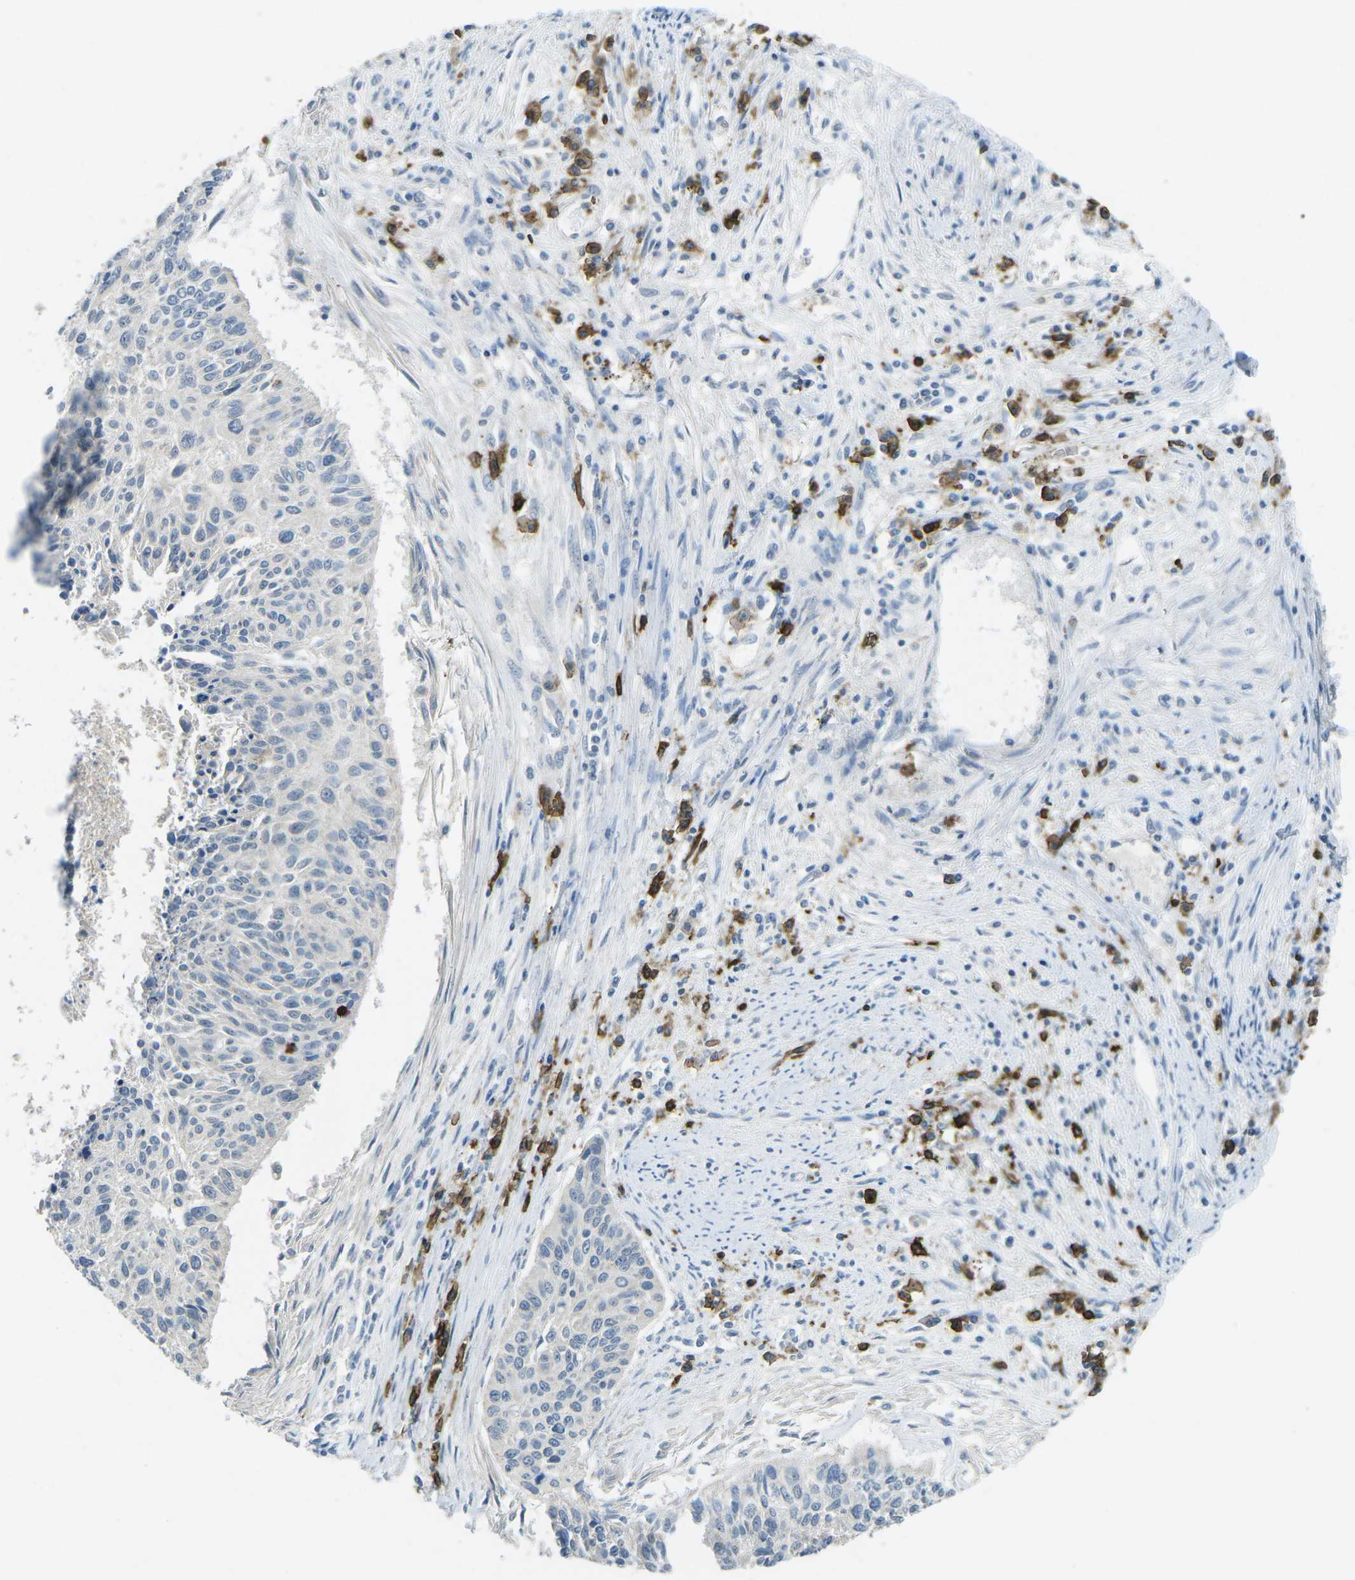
{"staining": {"intensity": "negative", "quantity": "none", "location": "none"}, "tissue": "cervical cancer", "cell_type": "Tumor cells", "image_type": "cancer", "snomed": [{"axis": "morphology", "description": "Squamous cell carcinoma, NOS"}, {"axis": "topography", "description": "Cervix"}], "caption": "Image shows no protein expression in tumor cells of cervical cancer (squamous cell carcinoma) tissue.", "gene": "CD19", "patient": {"sex": "female", "age": 55}}